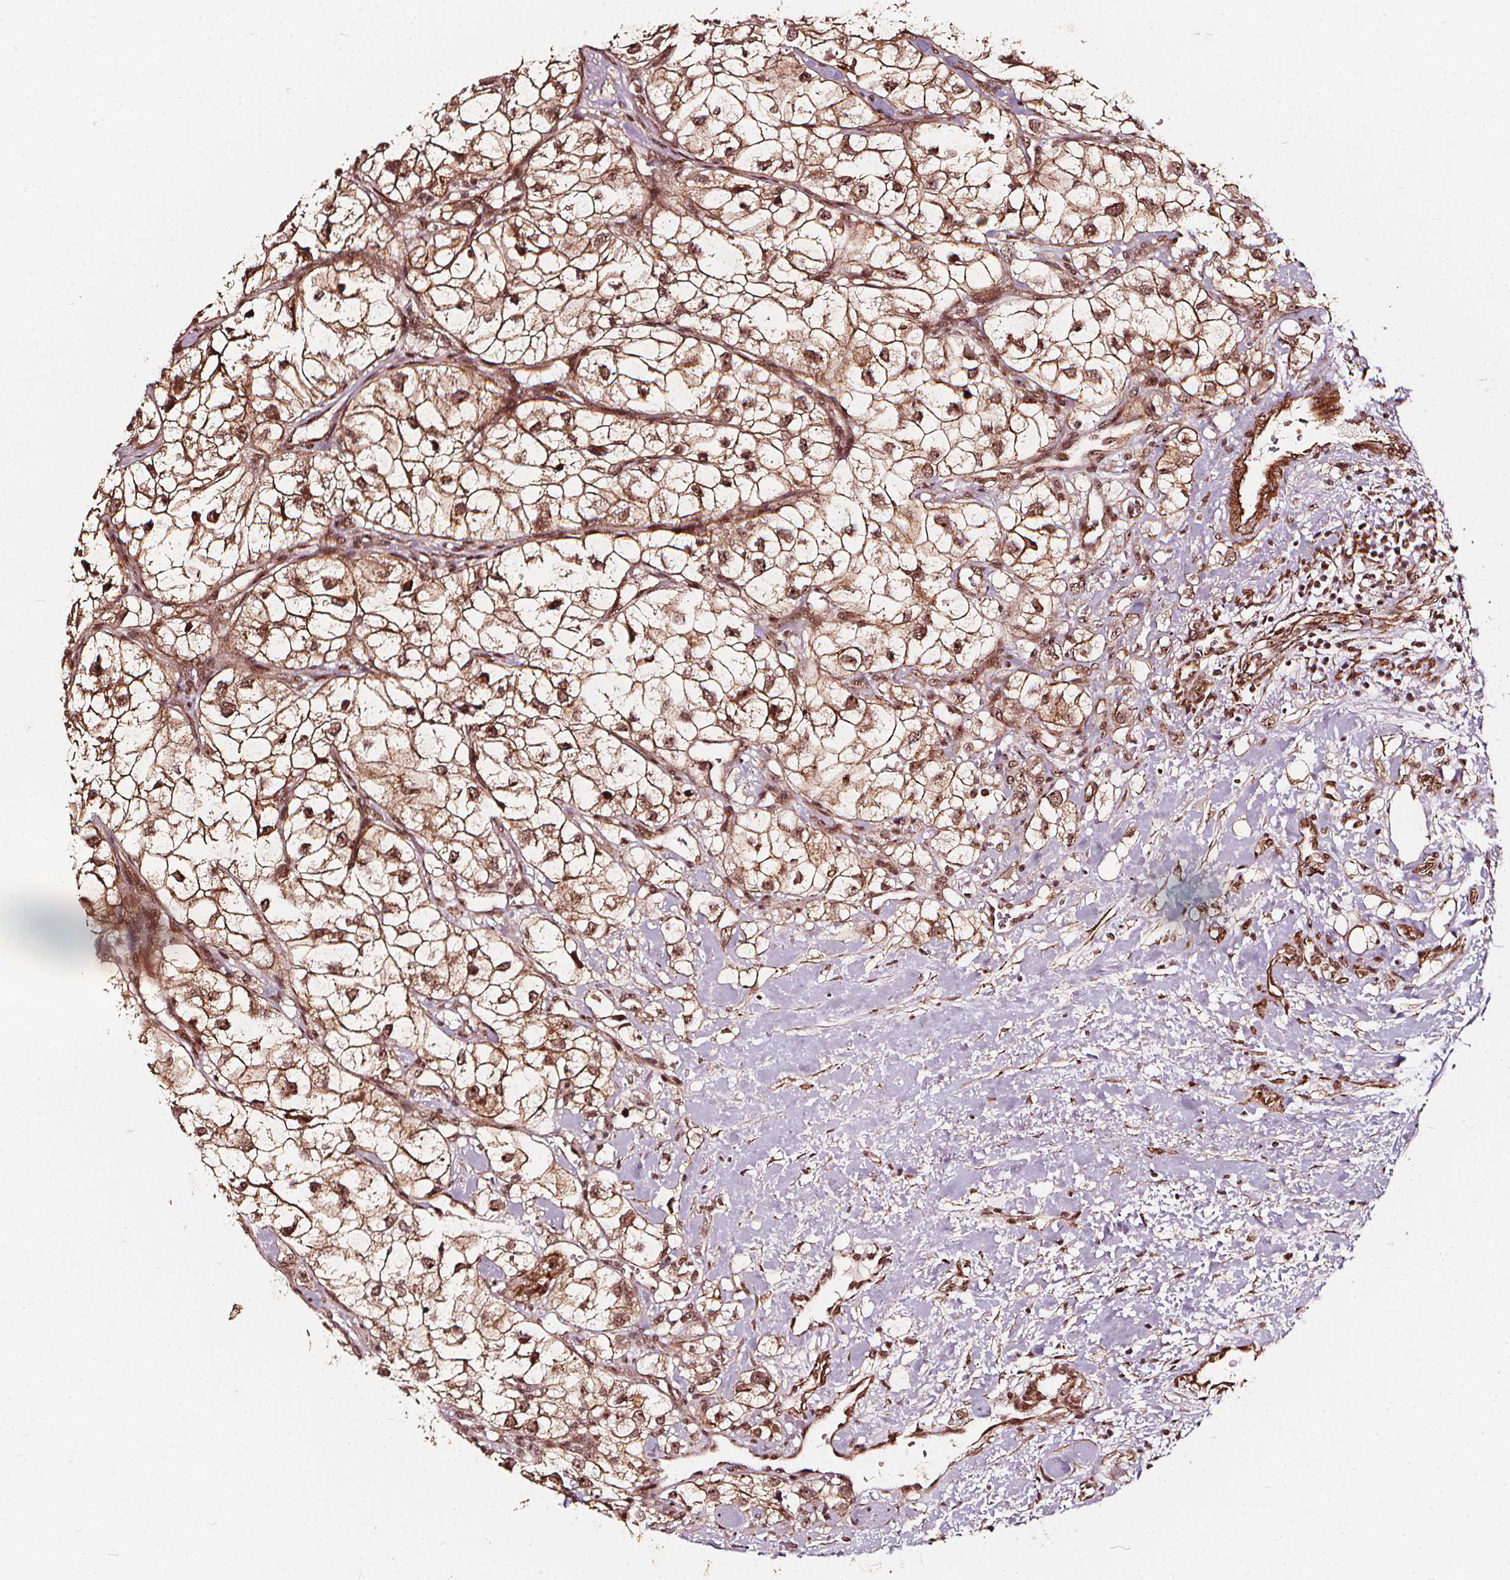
{"staining": {"intensity": "moderate", "quantity": ">75%", "location": "cytoplasmic/membranous,nuclear"}, "tissue": "renal cancer", "cell_type": "Tumor cells", "image_type": "cancer", "snomed": [{"axis": "morphology", "description": "Adenocarcinoma, NOS"}, {"axis": "topography", "description": "Kidney"}], "caption": "IHC image of human renal cancer stained for a protein (brown), which reveals medium levels of moderate cytoplasmic/membranous and nuclear positivity in about >75% of tumor cells.", "gene": "EXOSC9", "patient": {"sex": "male", "age": 59}}